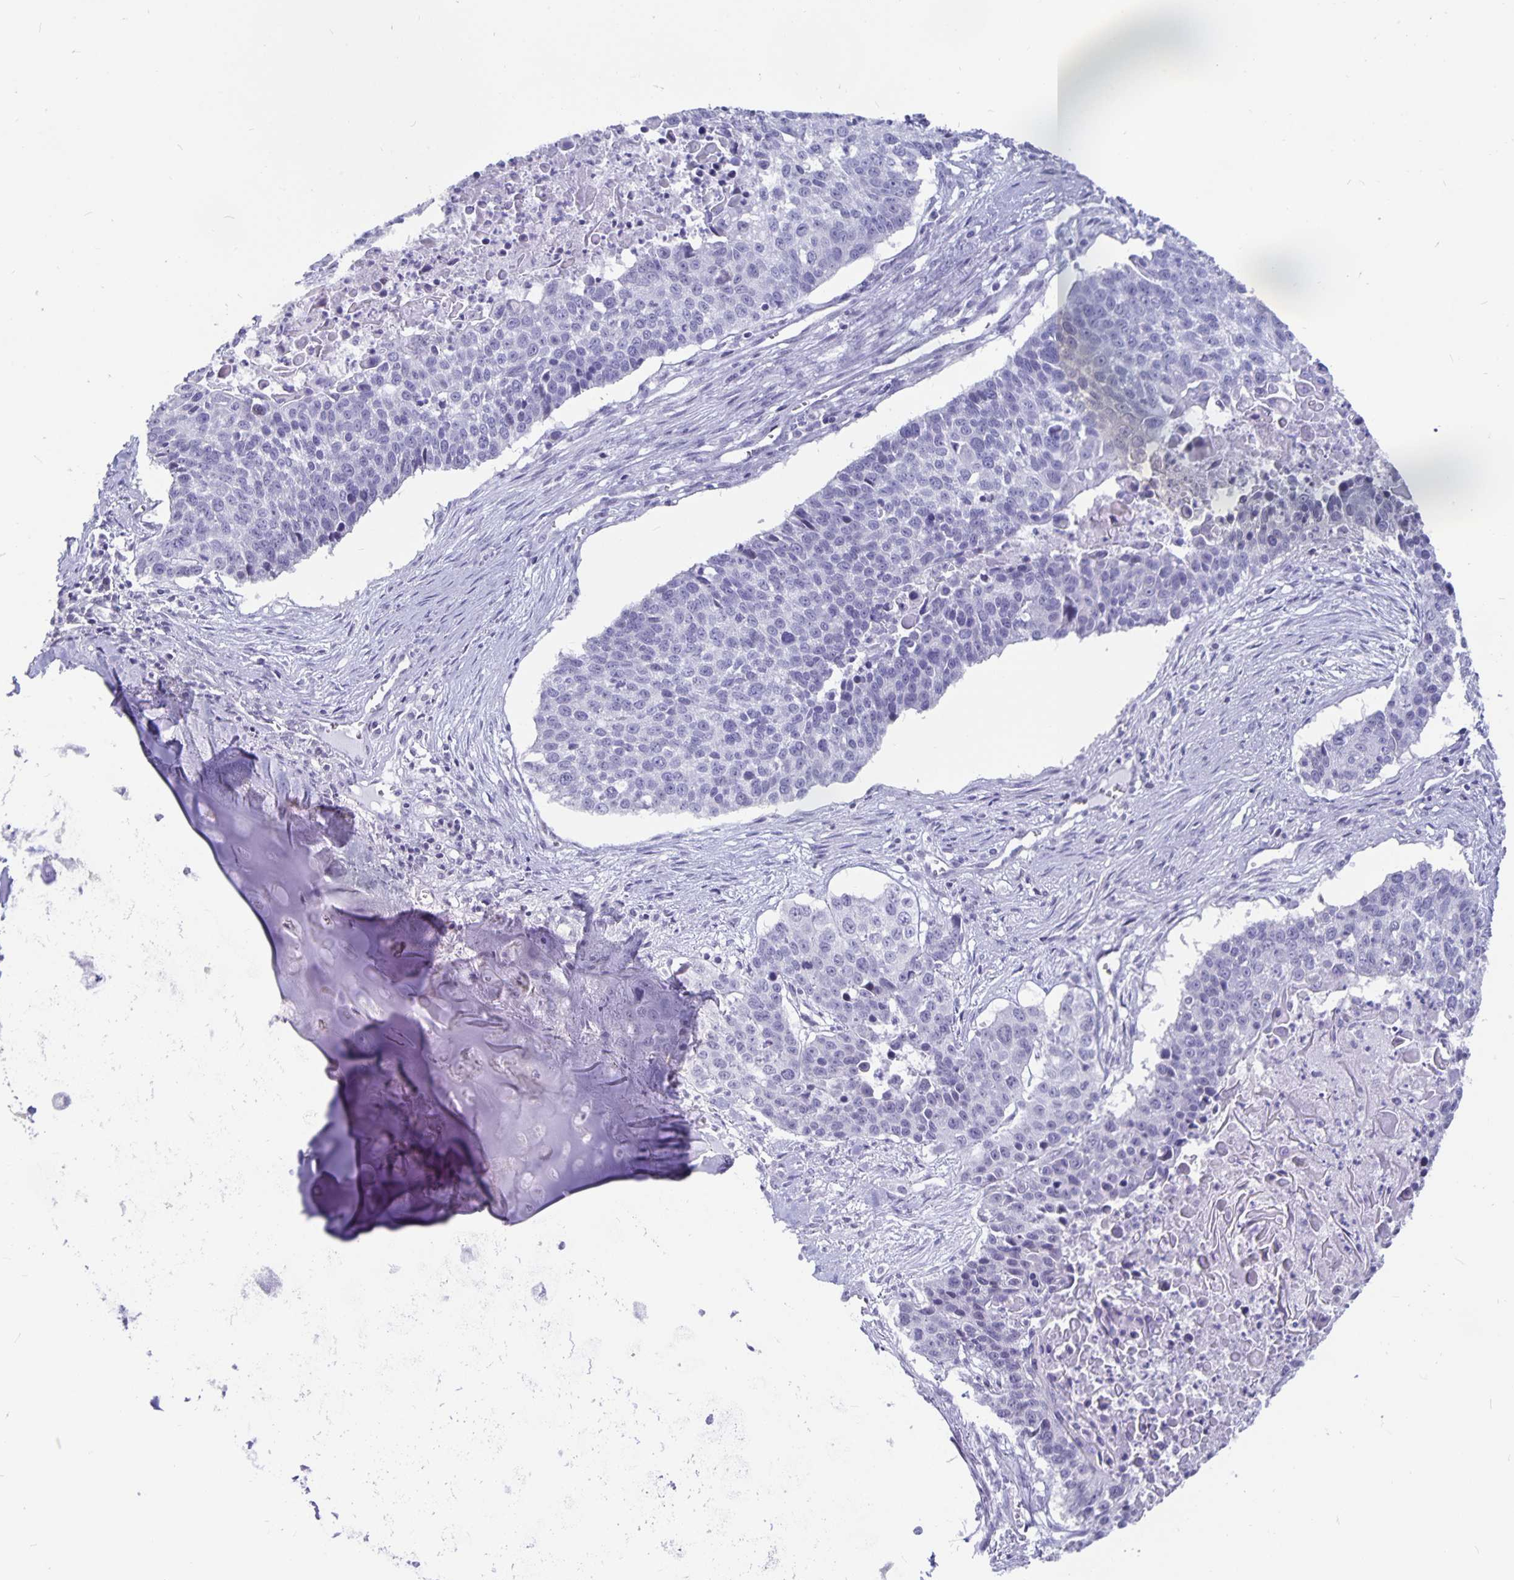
{"staining": {"intensity": "negative", "quantity": "none", "location": "none"}, "tissue": "lung cancer", "cell_type": "Tumor cells", "image_type": "cancer", "snomed": [{"axis": "morphology", "description": "Squamous cell carcinoma, NOS"}, {"axis": "morphology", "description": "Squamous cell carcinoma, metastatic, NOS"}, {"axis": "topography", "description": "Lung"}, {"axis": "topography", "description": "Pleura, NOS"}], "caption": "Tumor cells show no significant protein expression in metastatic squamous cell carcinoma (lung).", "gene": "OLIG2", "patient": {"sex": "male", "age": 72}}